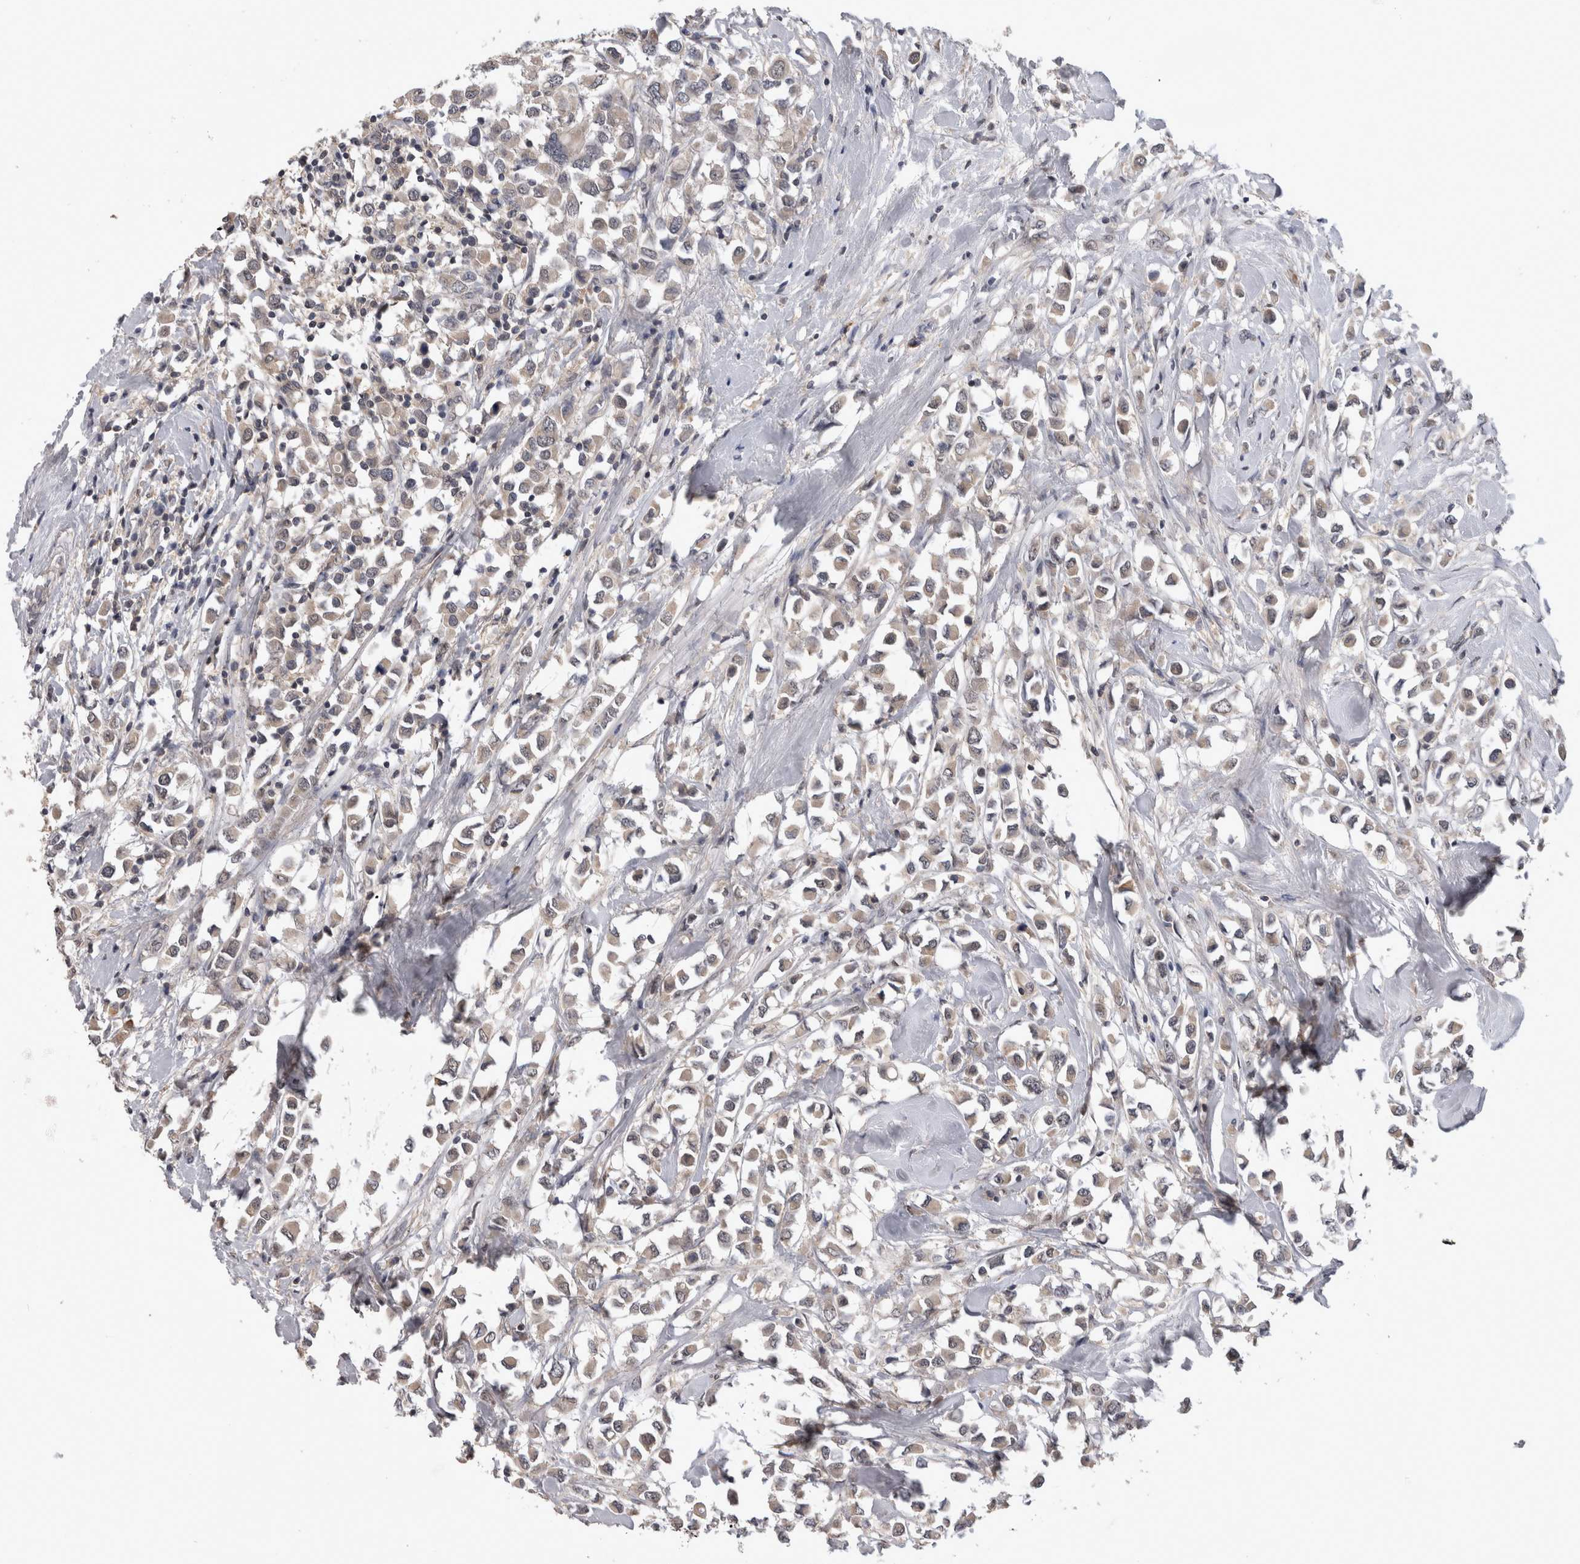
{"staining": {"intensity": "weak", "quantity": ">75%", "location": "cytoplasmic/membranous"}, "tissue": "breast cancer", "cell_type": "Tumor cells", "image_type": "cancer", "snomed": [{"axis": "morphology", "description": "Duct carcinoma"}, {"axis": "topography", "description": "Breast"}], "caption": "Protein staining of breast cancer tissue shows weak cytoplasmic/membranous positivity in approximately >75% of tumor cells. (DAB IHC with brightfield microscopy, high magnification).", "gene": "ZNF114", "patient": {"sex": "female", "age": 61}}